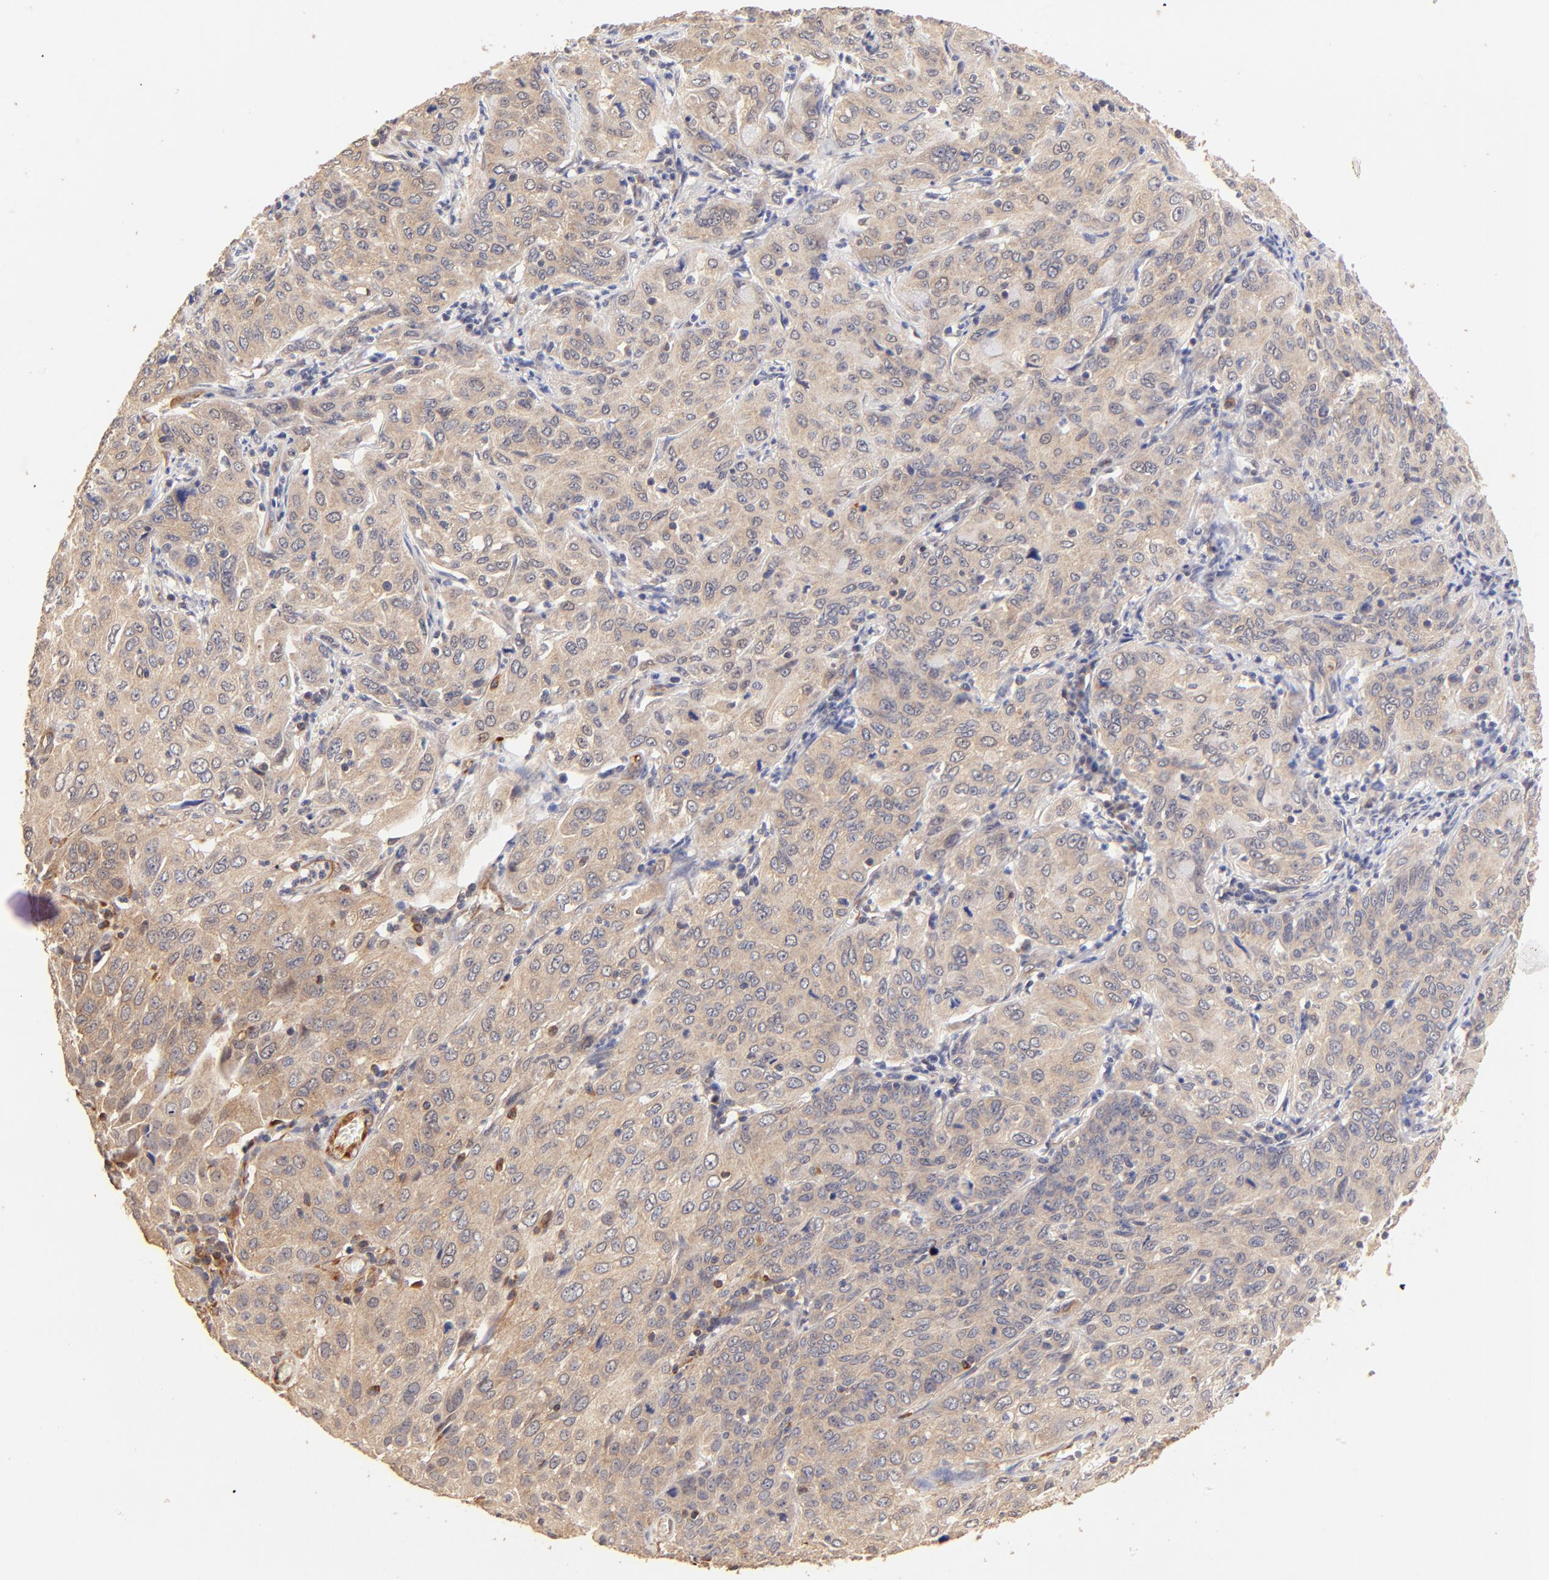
{"staining": {"intensity": "weak", "quantity": ">75%", "location": "cytoplasmic/membranous"}, "tissue": "cervical cancer", "cell_type": "Tumor cells", "image_type": "cancer", "snomed": [{"axis": "morphology", "description": "Squamous cell carcinoma, NOS"}, {"axis": "topography", "description": "Cervix"}], "caption": "Immunohistochemical staining of human cervical cancer (squamous cell carcinoma) displays low levels of weak cytoplasmic/membranous expression in approximately >75% of tumor cells.", "gene": "TNFAIP3", "patient": {"sex": "female", "age": 38}}